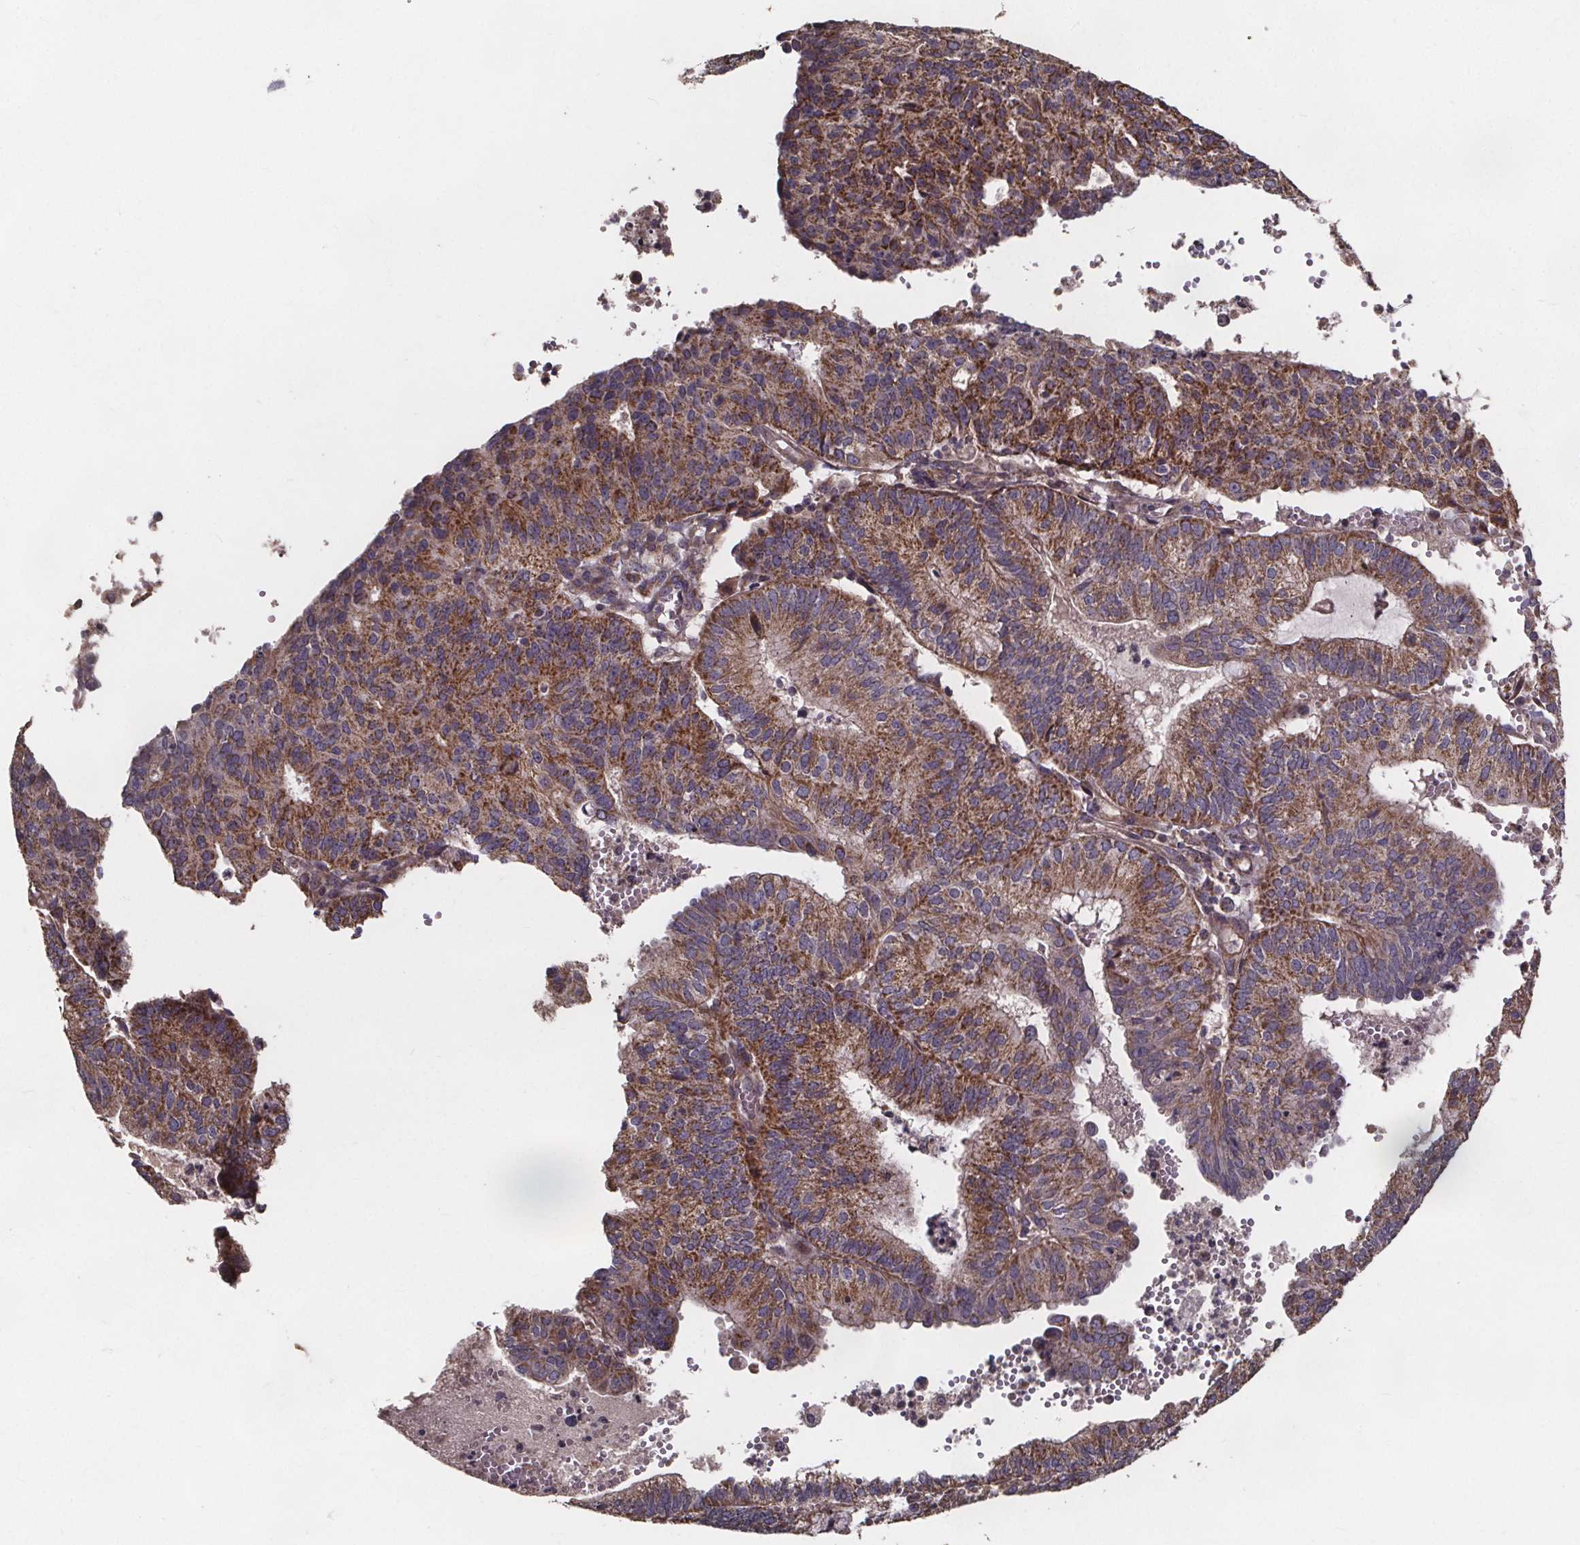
{"staining": {"intensity": "moderate", "quantity": ">75%", "location": "cytoplasmic/membranous"}, "tissue": "endometrial cancer", "cell_type": "Tumor cells", "image_type": "cancer", "snomed": [{"axis": "morphology", "description": "Adenocarcinoma, NOS"}, {"axis": "topography", "description": "Endometrium"}], "caption": "Endometrial cancer (adenocarcinoma) tissue shows moderate cytoplasmic/membranous expression in about >75% of tumor cells, visualized by immunohistochemistry. (brown staining indicates protein expression, while blue staining denotes nuclei).", "gene": "YME1L1", "patient": {"sex": "female", "age": 82}}